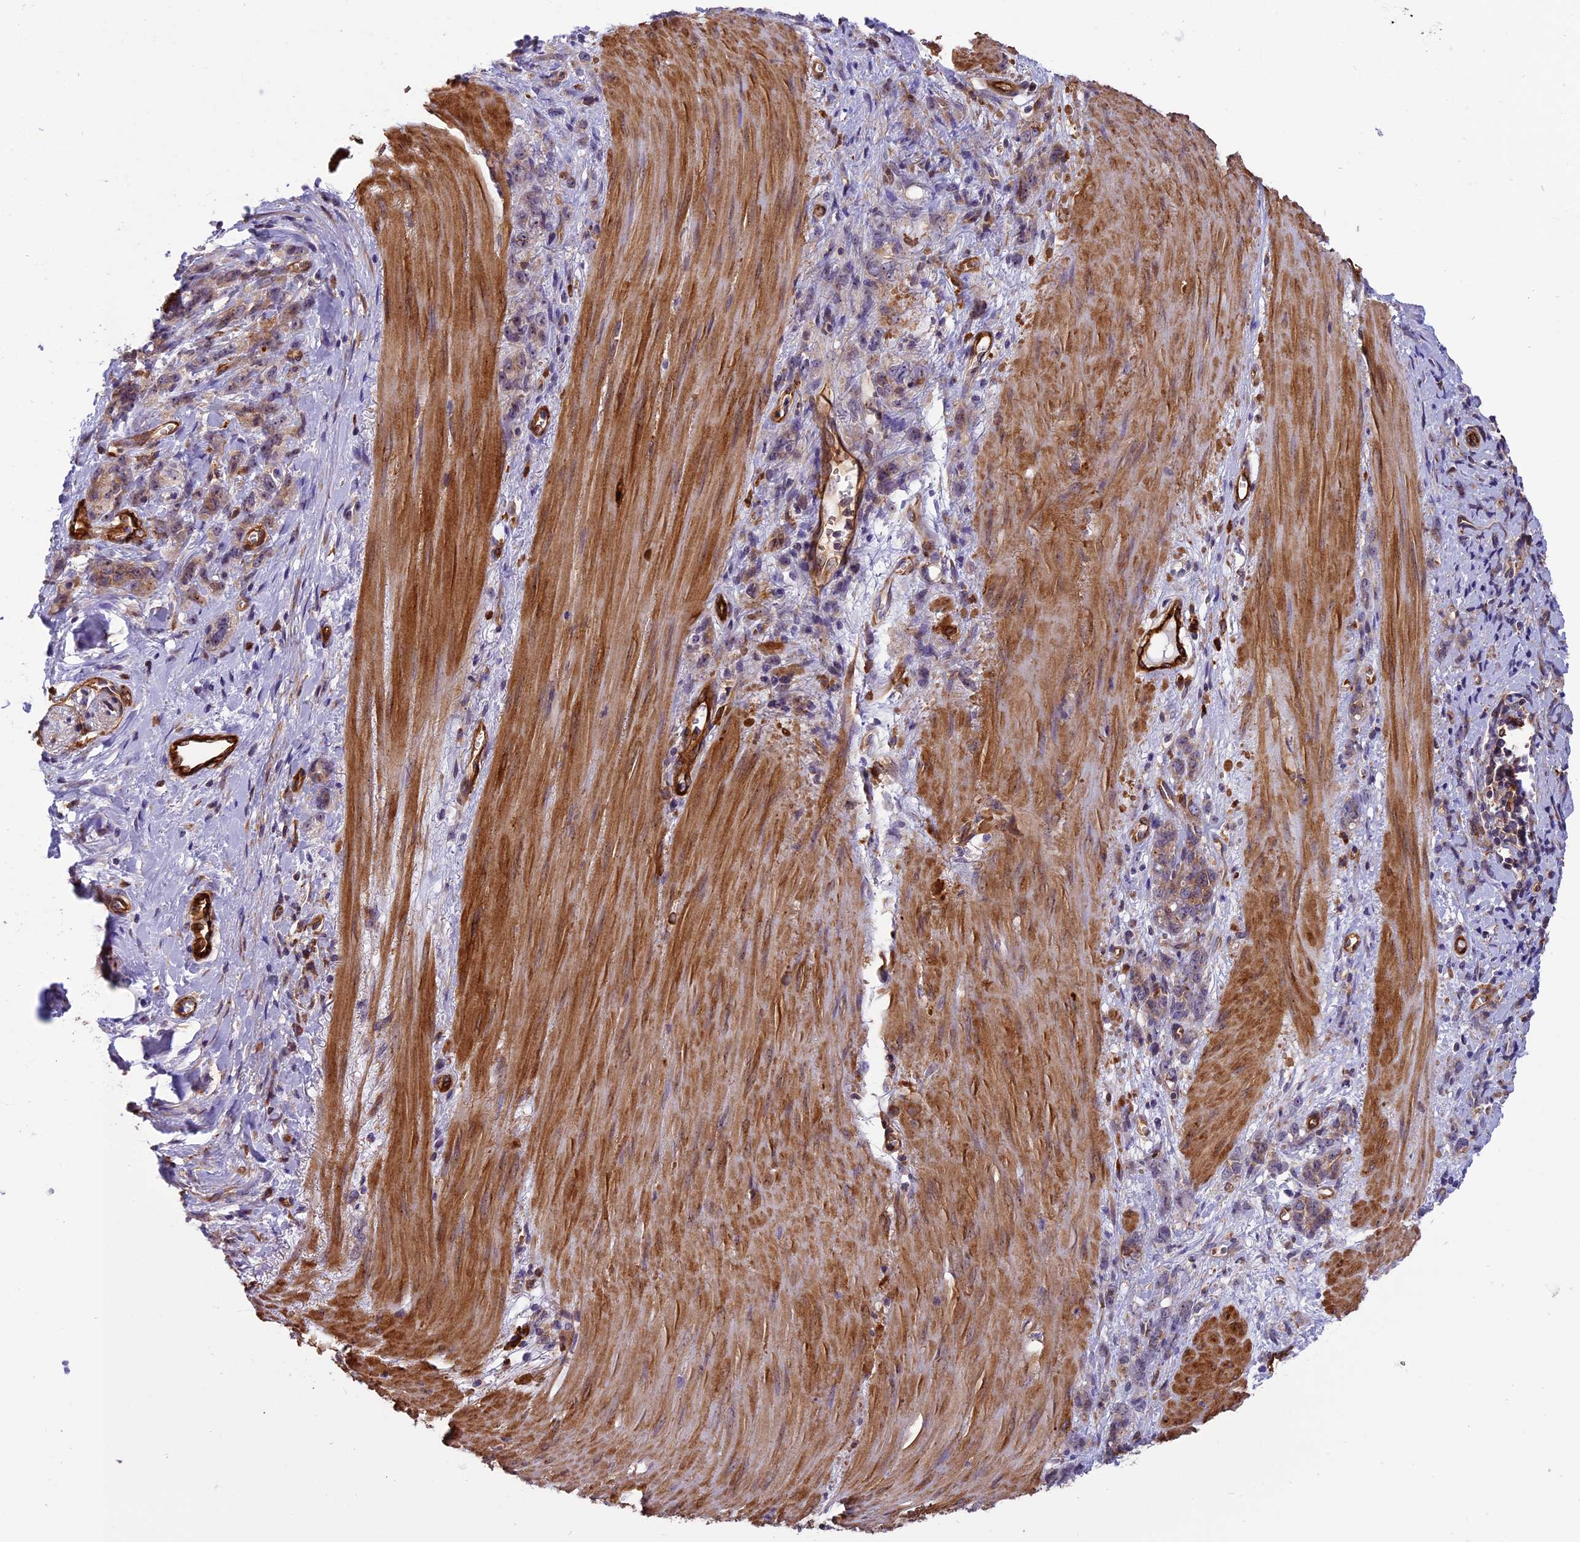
{"staining": {"intensity": "weak", "quantity": "25%-75%", "location": "cytoplasmic/membranous"}, "tissue": "stomach cancer", "cell_type": "Tumor cells", "image_type": "cancer", "snomed": [{"axis": "morphology", "description": "Adenocarcinoma, NOS"}, {"axis": "topography", "description": "Stomach"}], "caption": "Immunohistochemical staining of stomach cancer (adenocarcinoma) displays low levels of weak cytoplasmic/membranous staining in about 25%-75% of tumor cells.", "gene": "EHBP1L1", "patient": {"sex": "female", "age": 76}}